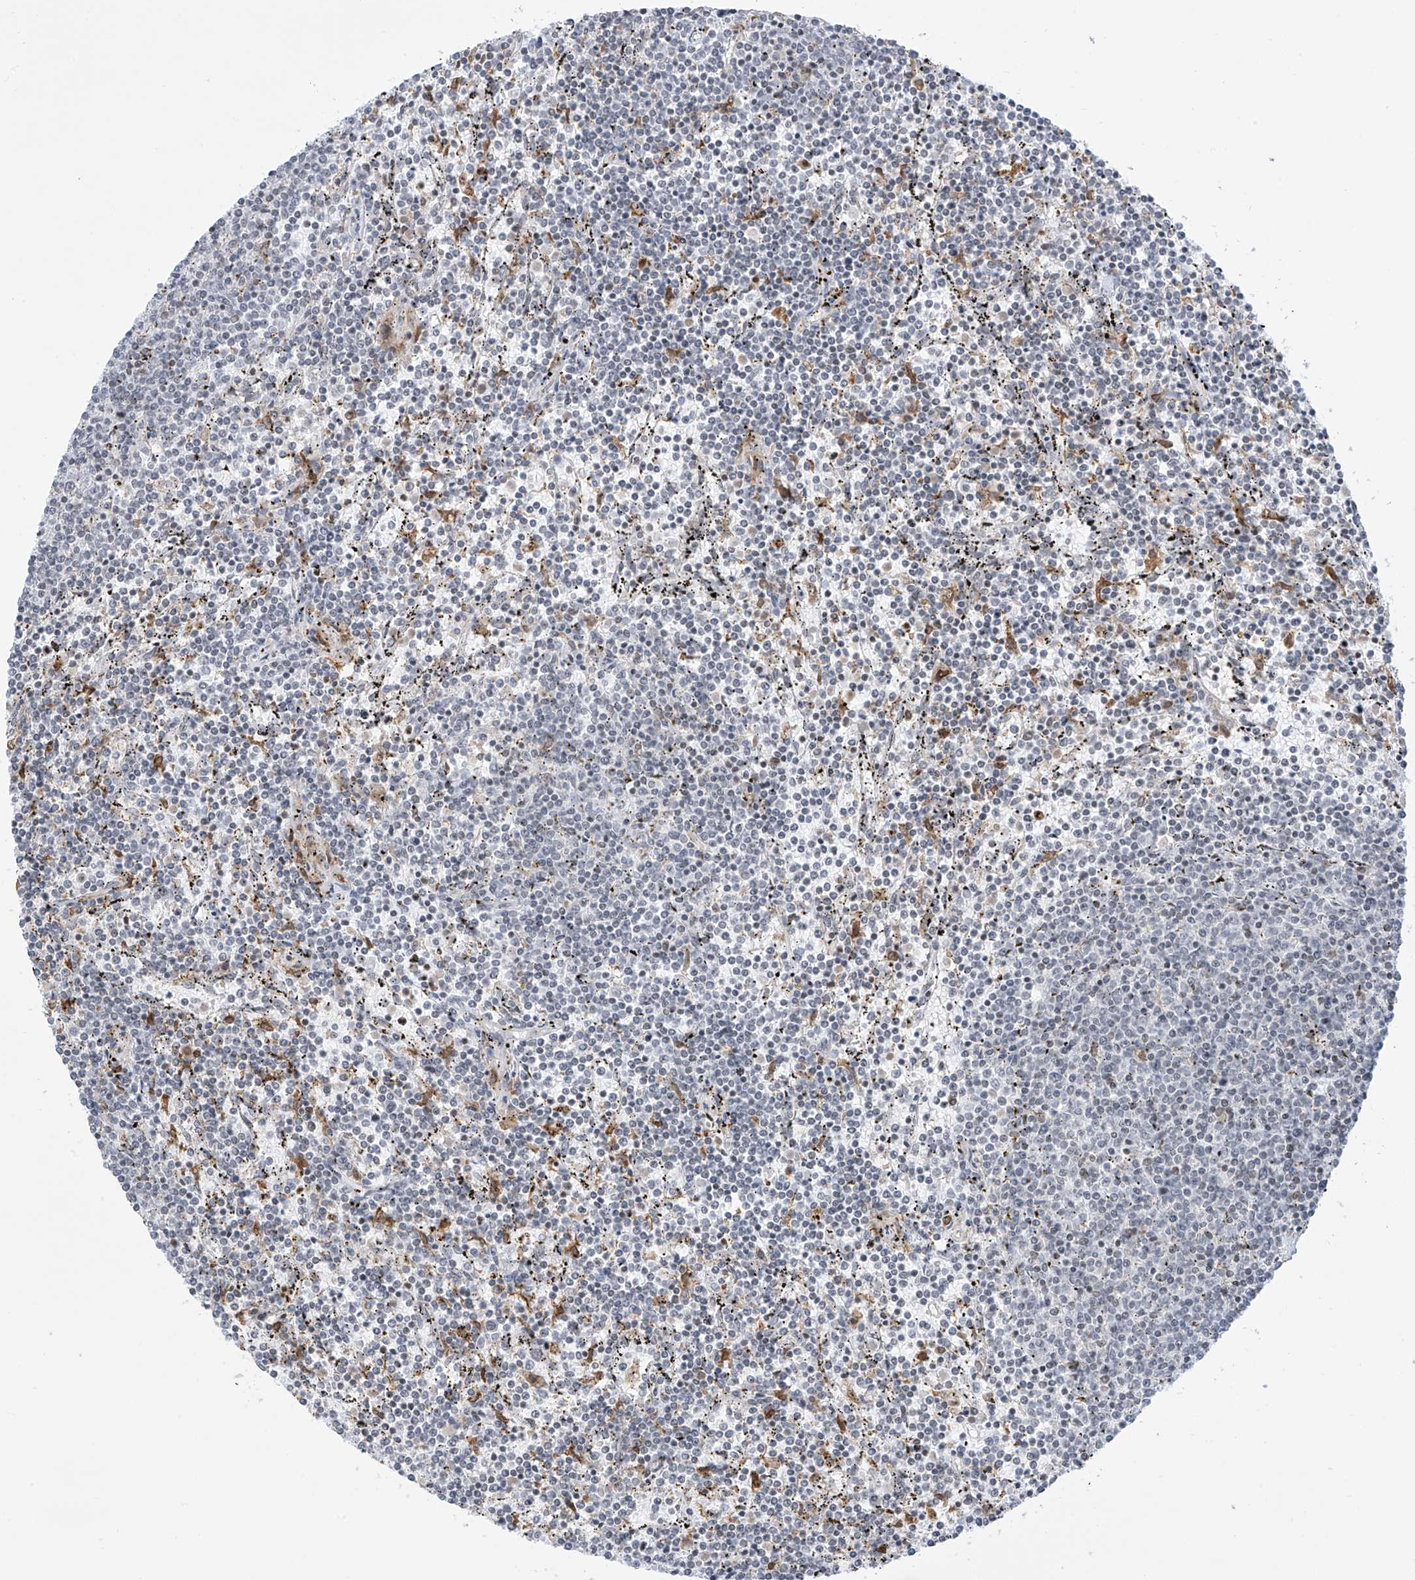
{"staining": {"intensity": "negative", "quantity": "none", "location": "none"}, "tissue": "lymphoma", "cell_type": "Tumor cells", "image_type": "cancer", "snomed": [{"axis": "morphology", "description": "Malignant lymphoma, non-Hodgkin's type, Low grade"}, {"axis": "topography", "description": "Spleen"}], "caption": "Tumor cells show no significant protein staining in lymphoma.", "gene": "TBXAS1", "patient": {"sex": "female", "age": 50}}